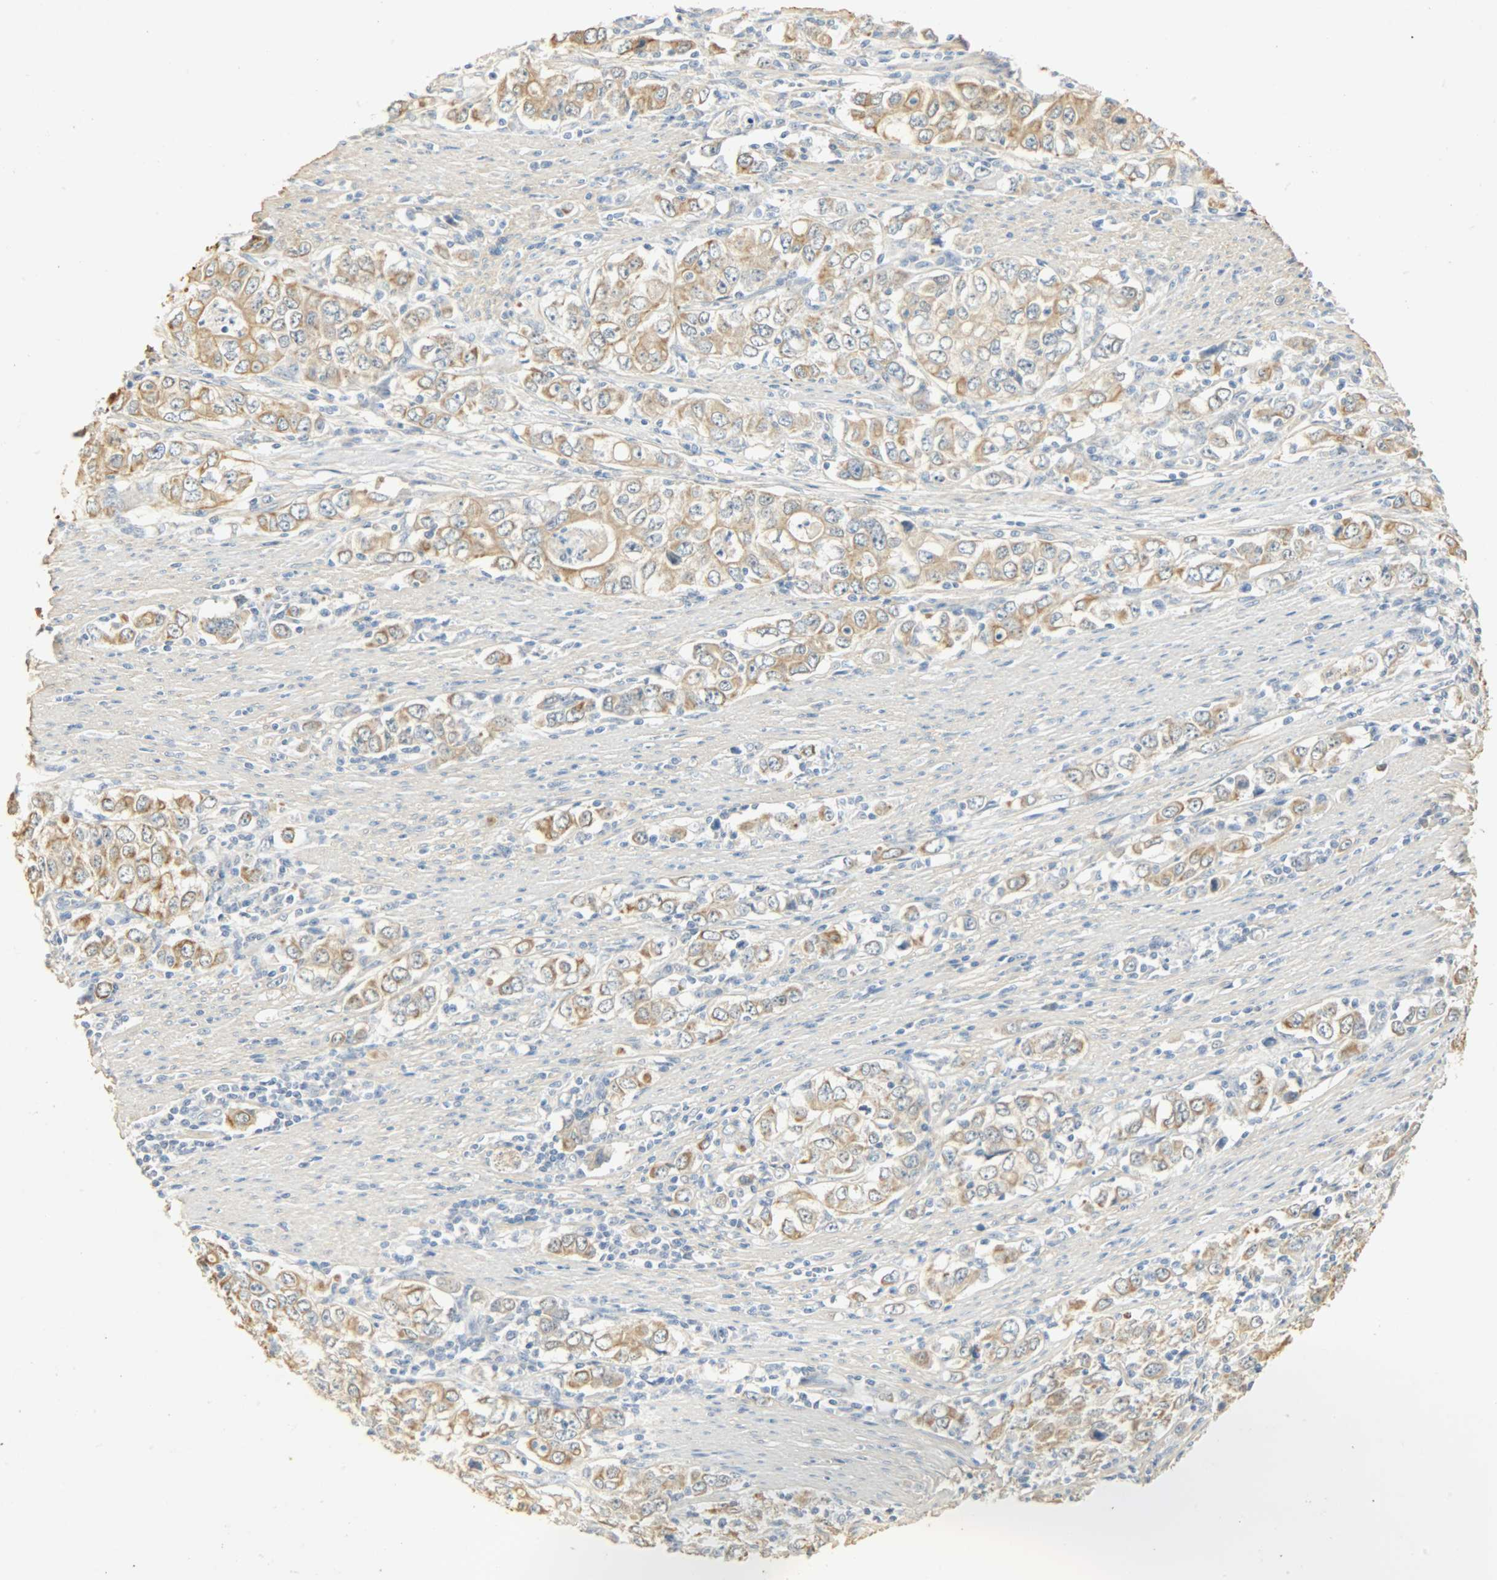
{"staining": {"intensity": "moderate", "quantity": ">75%", "location": "cytoplasmic/membranous"}, "tissue": "stomach cancer", "cell_type": "Tumor cells", "image_type": "cancer", "snomed": [{"axis": "morphology", "description": "Adenocarcinoma, NOS"}, {"axis": "topography", "description": "Stomach, lower"}], "caption": "Protein analysis of stomach cancer tissue demonstrates moderate cytoplasmic/membranous positivity in approximately >75% of tumor cells.", "gene": "USP13", "patient": {"sex": "female", "age": 72}}